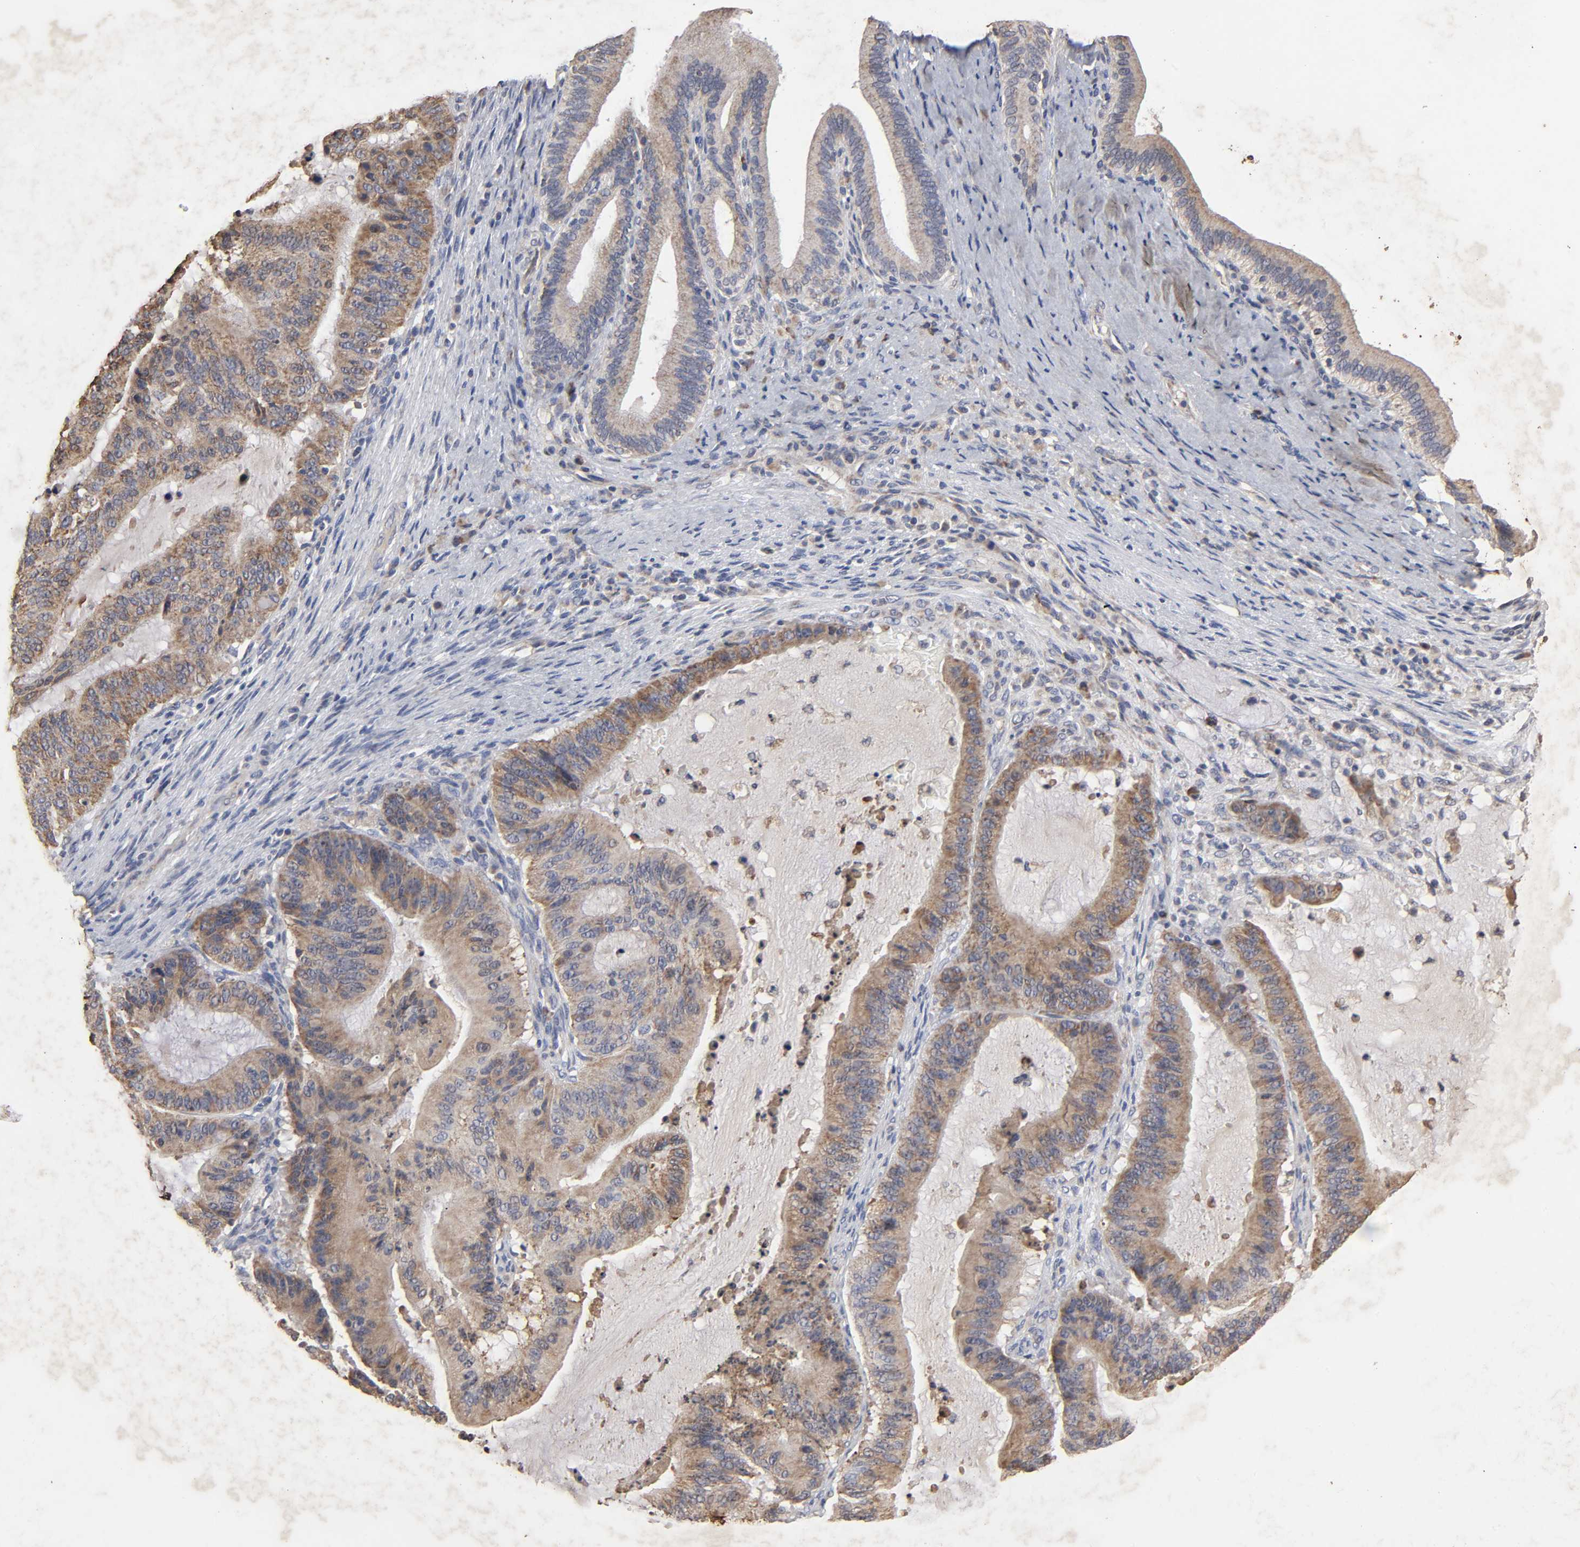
{"staining": {"intensity": "moderate", "quantity": ">75%", "location": "cytoplasmic/membranous"}, "tissue": "liver cancer", "cell_type": "Tumor cells", "image_type": "cancer", "snomed": [{"axis": "morphology", "description": "Cholangiocarcinoma"}, {"axis": "topography", "description": "Liver"}], "caption": "Moderate cytoplasmic/membranous expression is seen in about >75% of tumor cells in liver cancer.", "gene": "CYCS", "patient": {"sex": "female", "age": 73}}